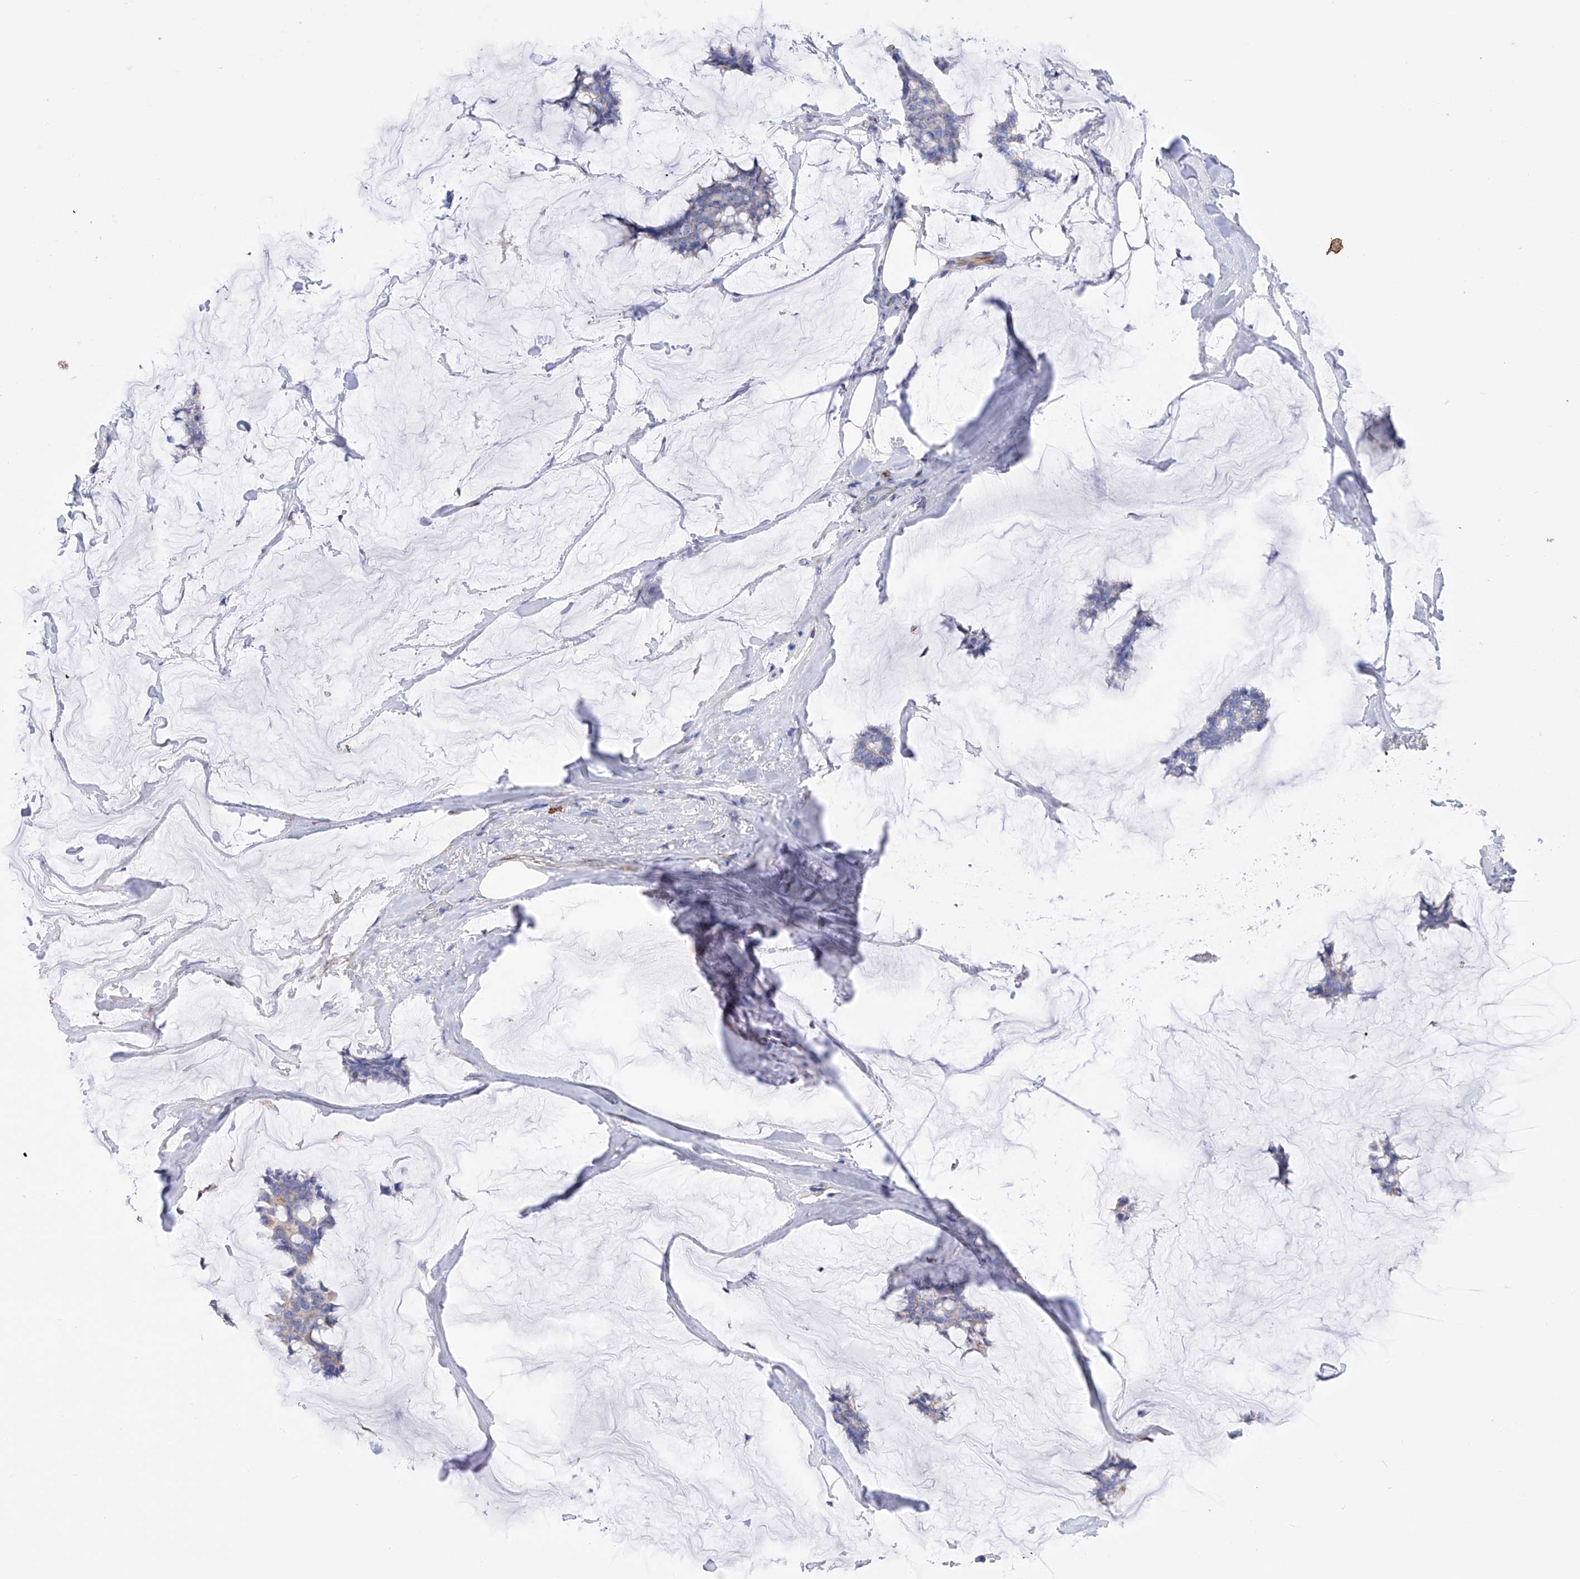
{"staining": {"intensity": "negative", "quantity": "none", "location": "none"}, "tissue": "breast cancer", "cell_type": "Tumor cells", "image_type": "cancer", "snomed": [{"axis": "morphology", "description": "Duct carcinoma"}, {"axis": "topography", "description": "Breast"}], "caption": "A micrograph of human intraductal carcinoma (breast) is negative for staining in tumor cells.", "gene": "FLG", "patient": {"sex": "female", "age": 93}}